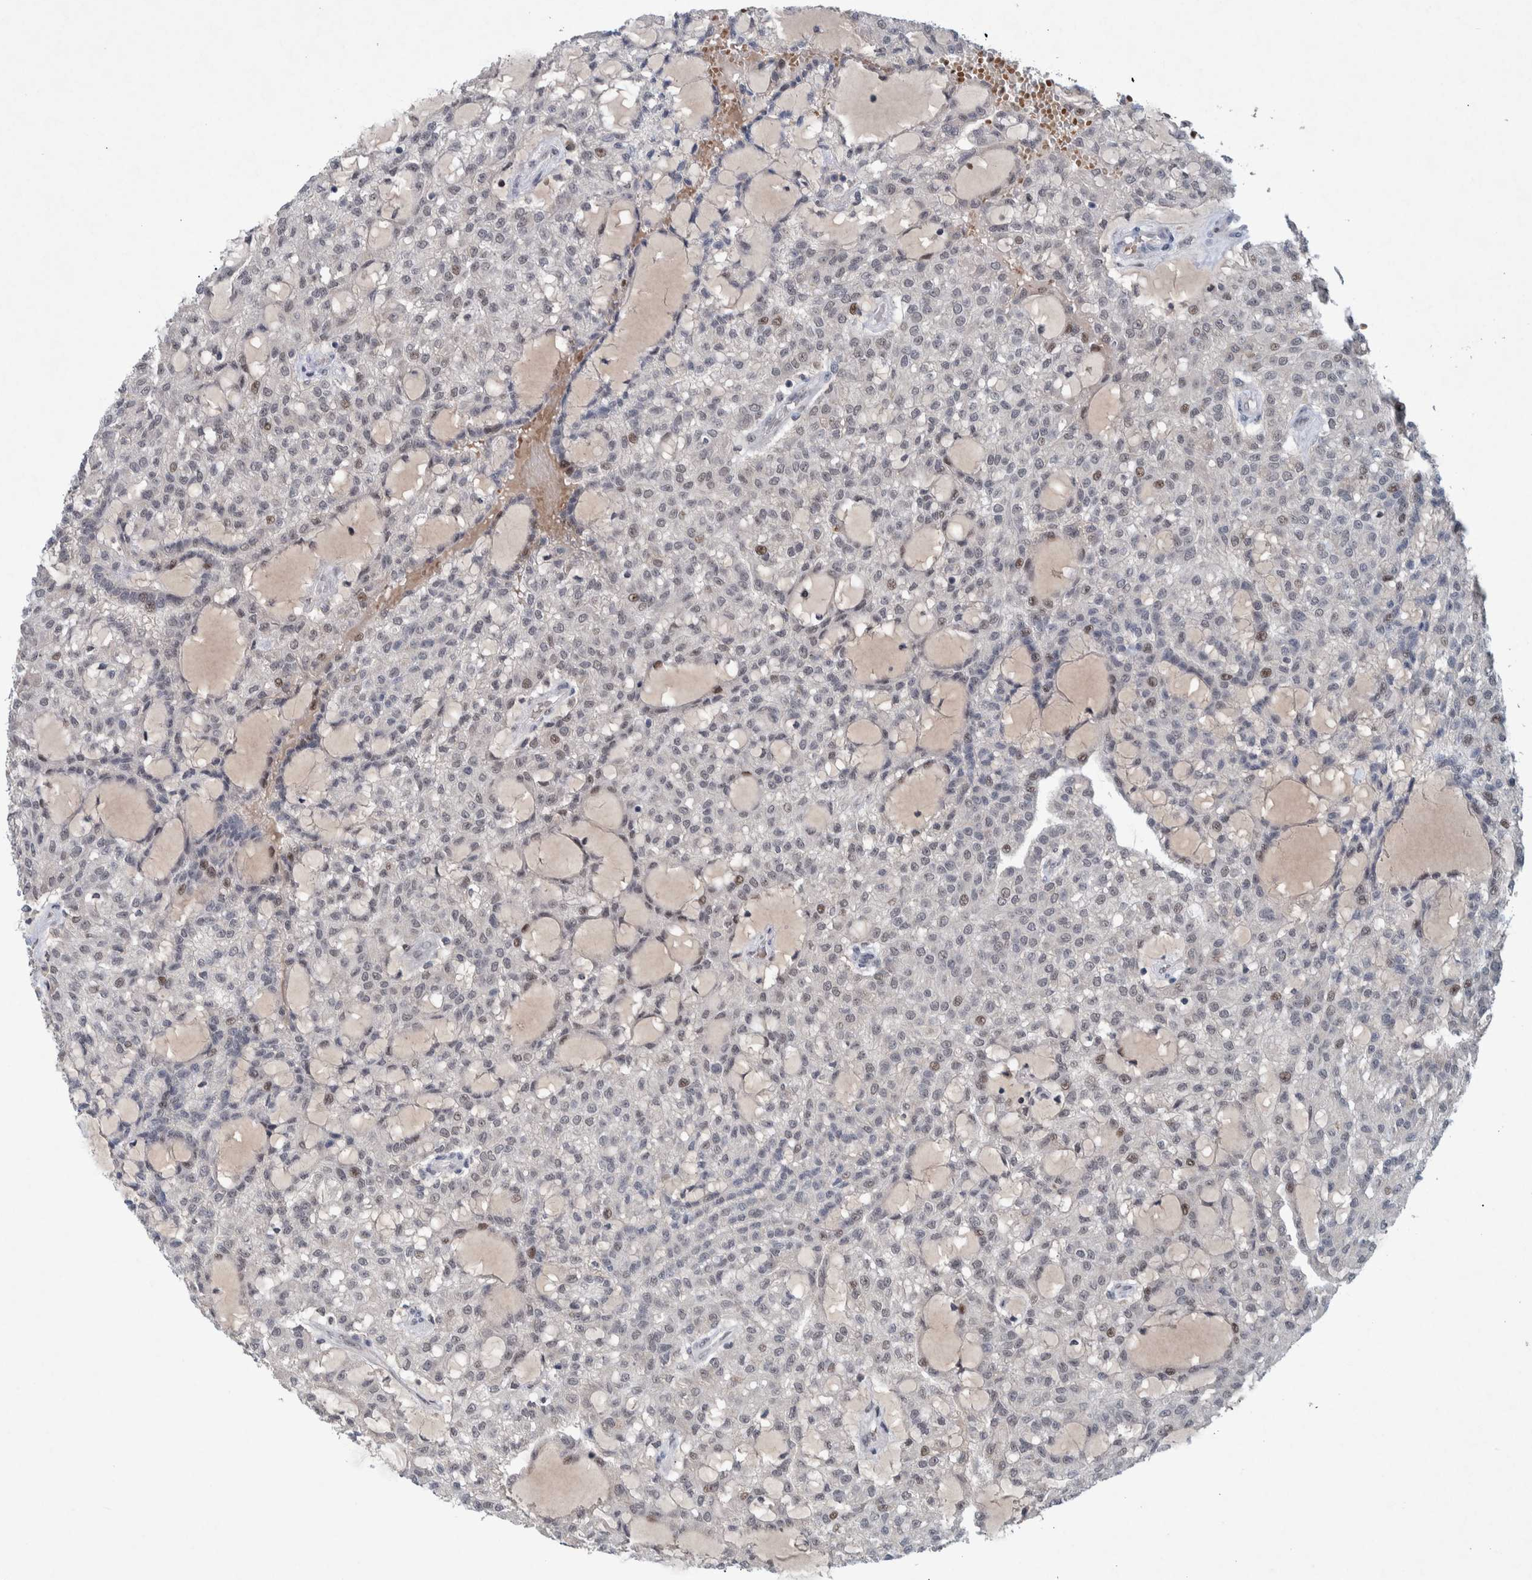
{"staining": {"intensity": "negative", "quantity": "none", "location": "none"}, "tissue": "renal cancer", "cell_type": "Tumor cells", "image_type": "cancer", "snomed": [{"axis": "morphology", "description": "Adenocarcinoma, NOS"}, {"axis": "topography", "description": "Kidney"}], "caption": "Immunohistochemical staining of adenocarcinoma (renal) shows no significant staining in tumor cells.", "gene": "ESRP1", "patient": {"sex": "male", "age": 63}}